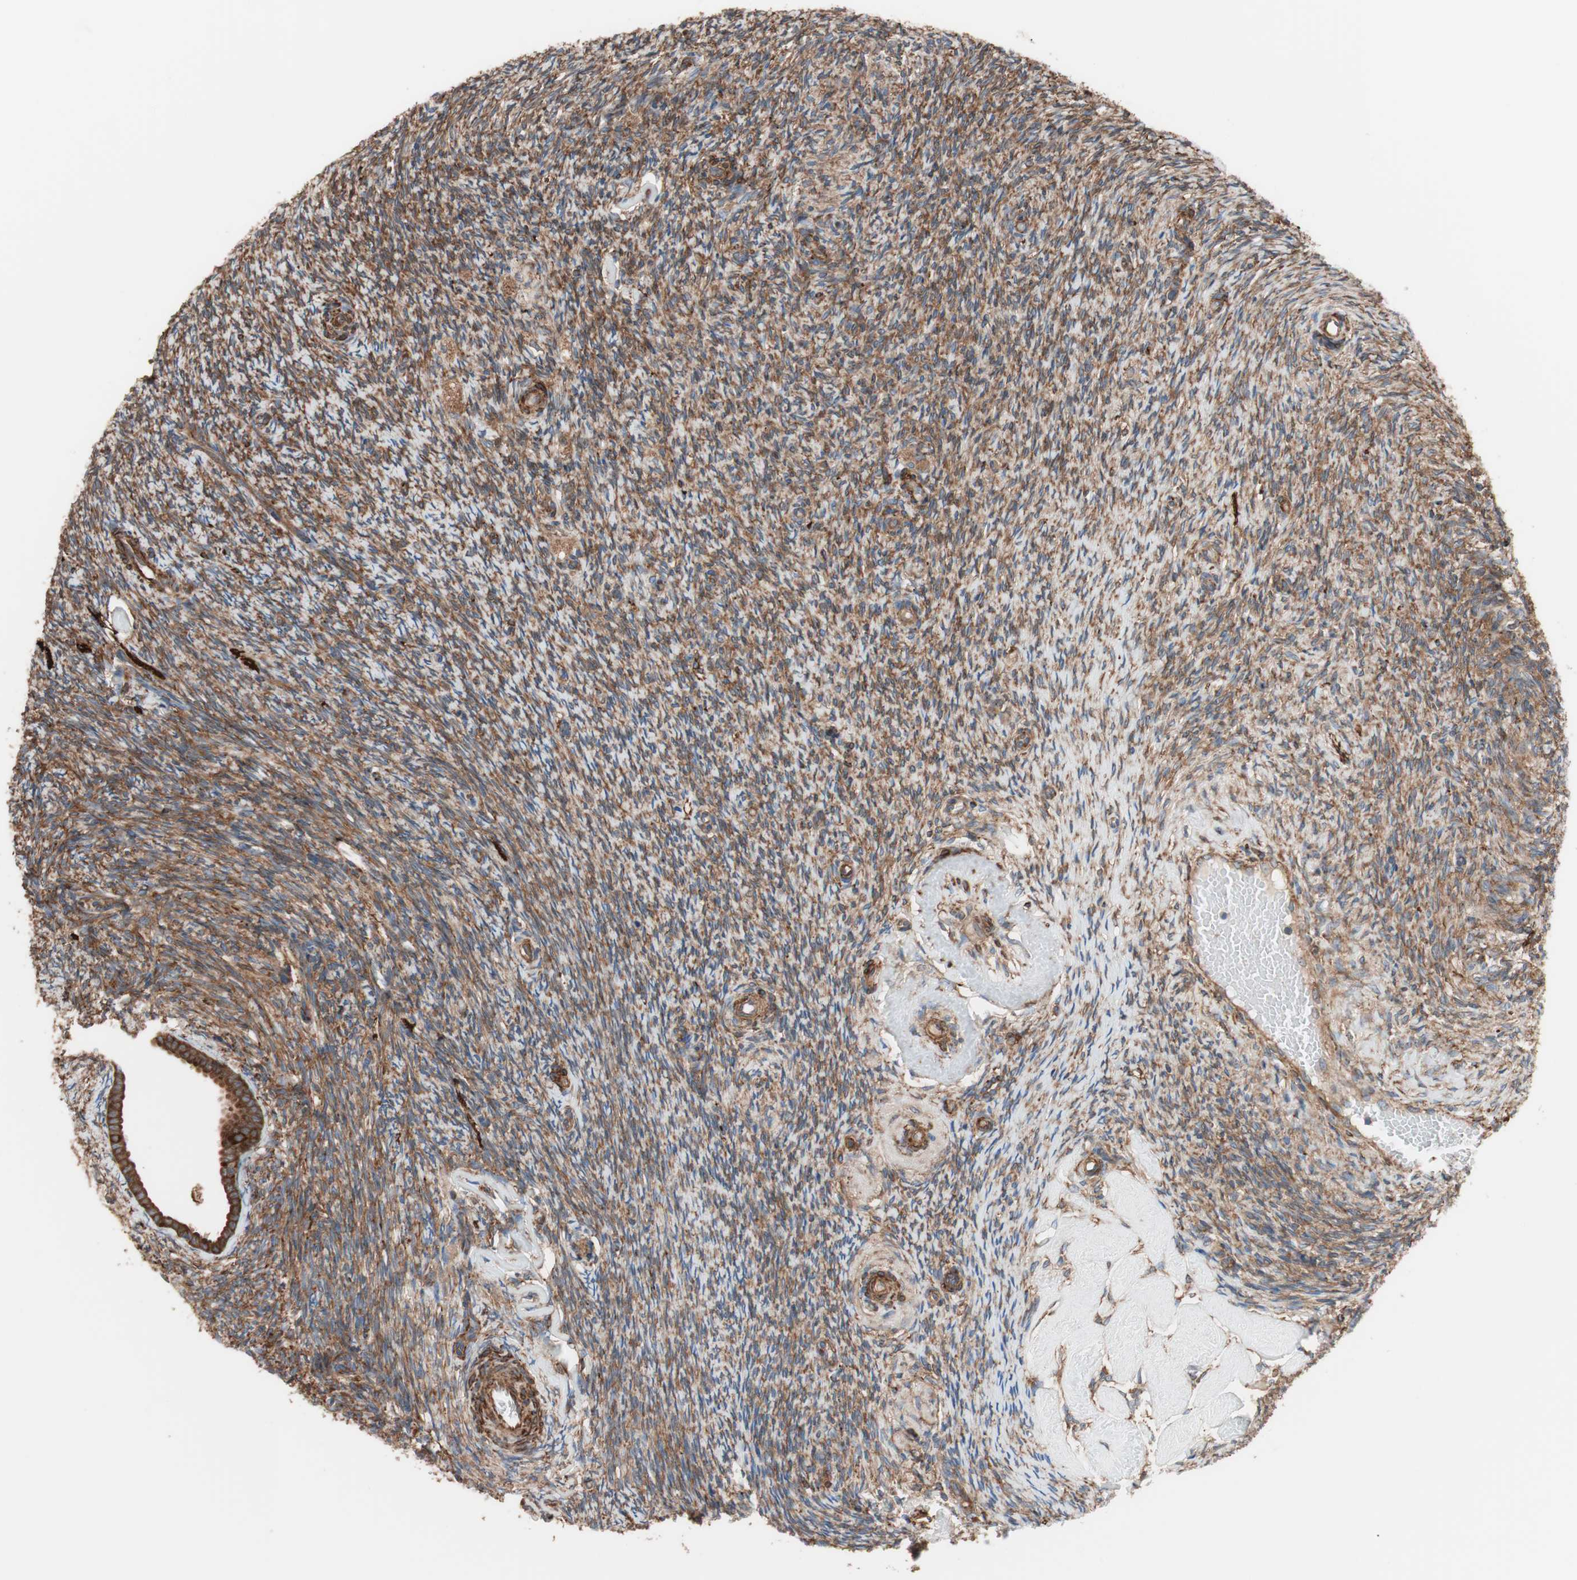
{"staining": {"intensity": "moderate", "quantity": ">75%", "location": "cytoplasmic/membranous"}, "tissue": "ovary", "cell_type": "Ovarian stroma cells", "image_type": "normal", "snomed": [{"axis": "morphology", "description": "Normal tissue, NOS"}, {"axis": "topography", "description": "Ovary"}], "caption": "An immunohistochemistry (IHC) micrograph of benign tissue is shown. Protein staining in brown highlights moderate cytoplasmic/membranous positivity in ovary within ovarian stroma cells.", "gene": "GPSM2", "patient": {"sex": "female", "age": 60}}